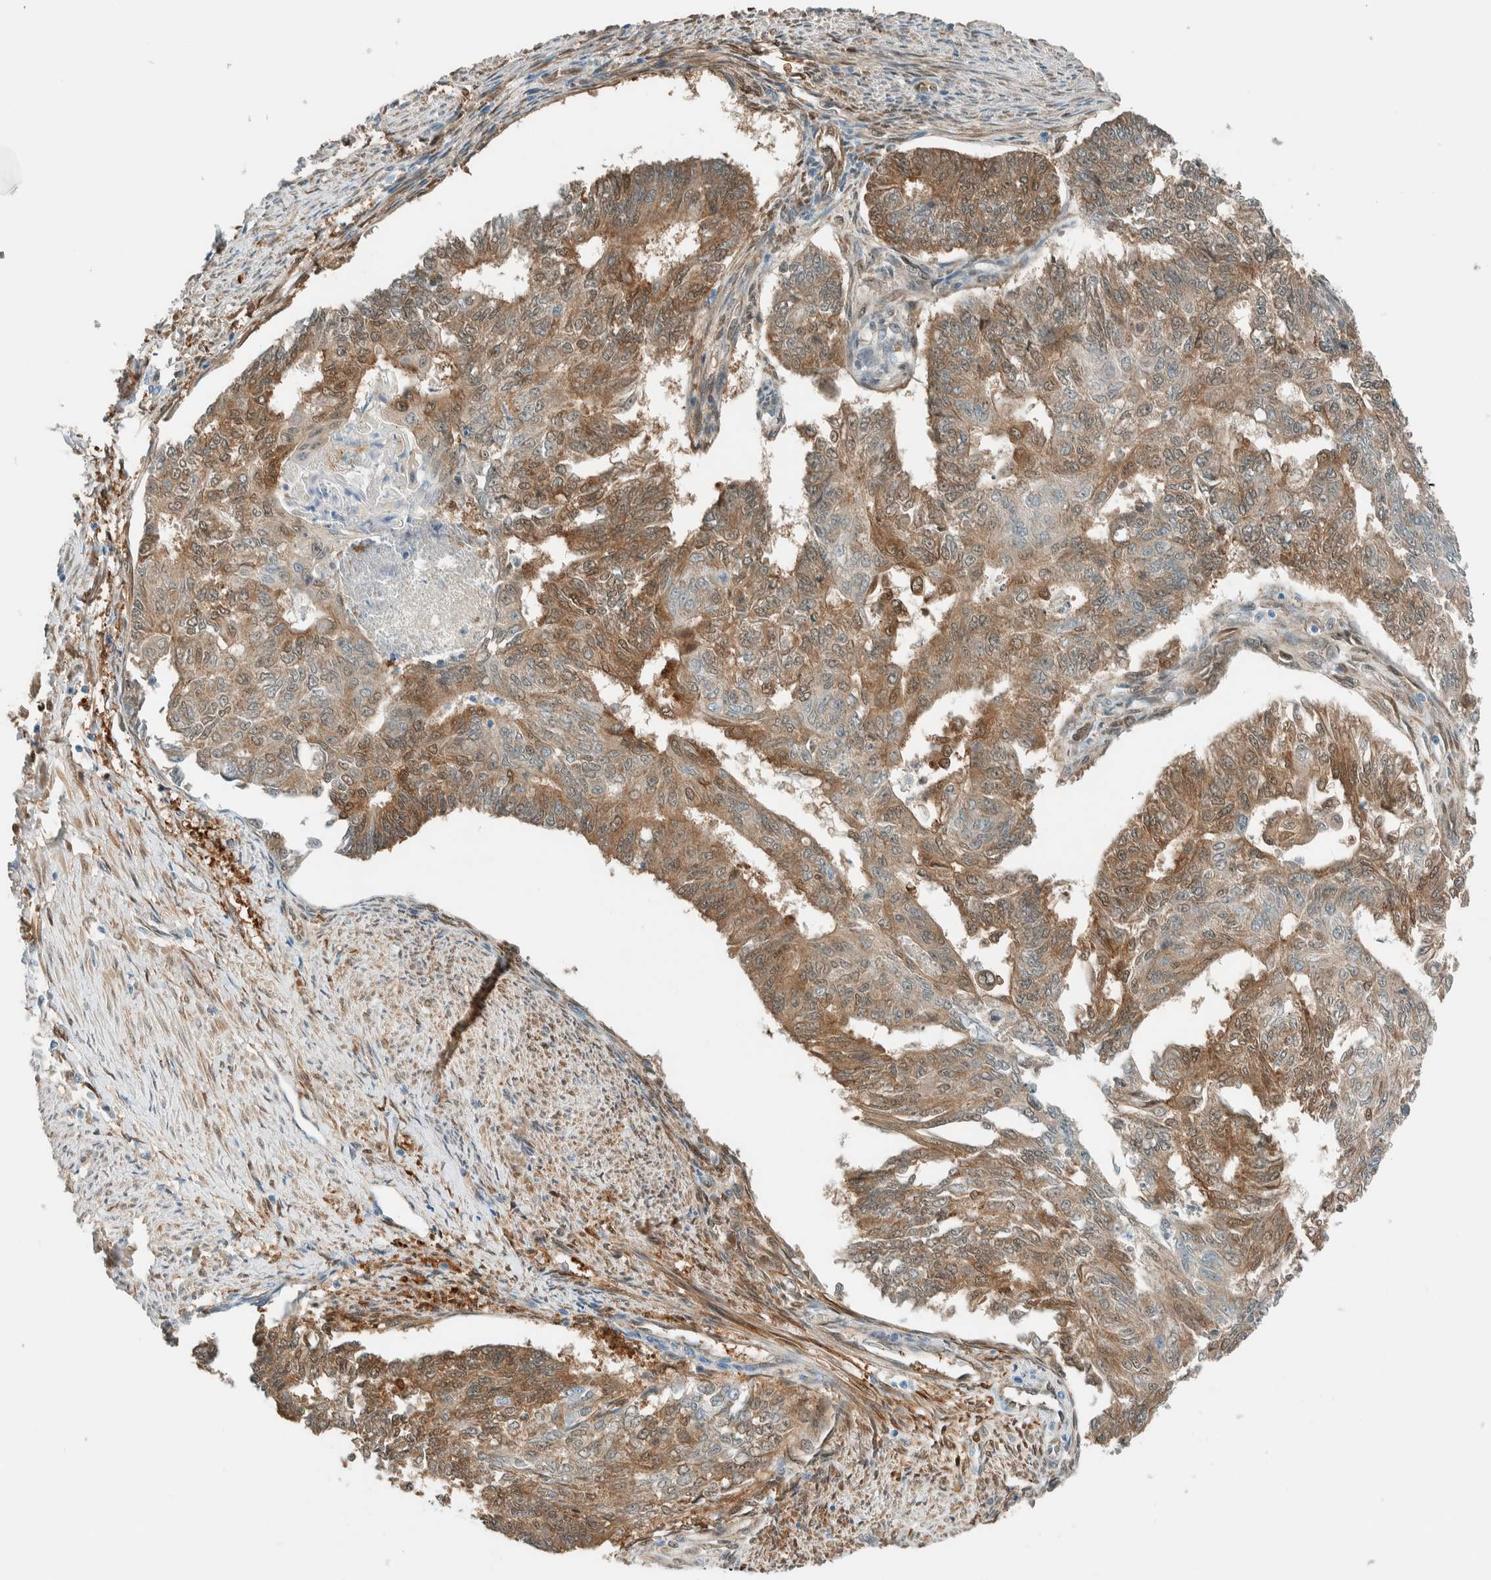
{"staining": {"intensity": "moderate", "quantity": ">75%", "location": "cytoplasmic/membranous,nuclear"}, "tissue": "endometrial cancer", "cell_type": "Tumor cells", "image_type": "cancer", "snomed": [{"axis": "morphology", "description": "Adenocarcinoma, NOS"}, {"axis": "topography", "description": "Endometrium"}], "caption": "DAB (3,3'-diaminobenzidine) immunohistochemical staining of human endometrial adenocarcinoma displays moderate cytoplasmic/membranous and nuclear protein positivity in approximately >75% of tumor cells. (Stains: DAB (3,3'-diaminobenzidine) in brown, nuclei in blue, Microscopy: brightfield microscopy at high magnification).", "gene": "NXN", "patient": {"sex": "female", "age": 32}}